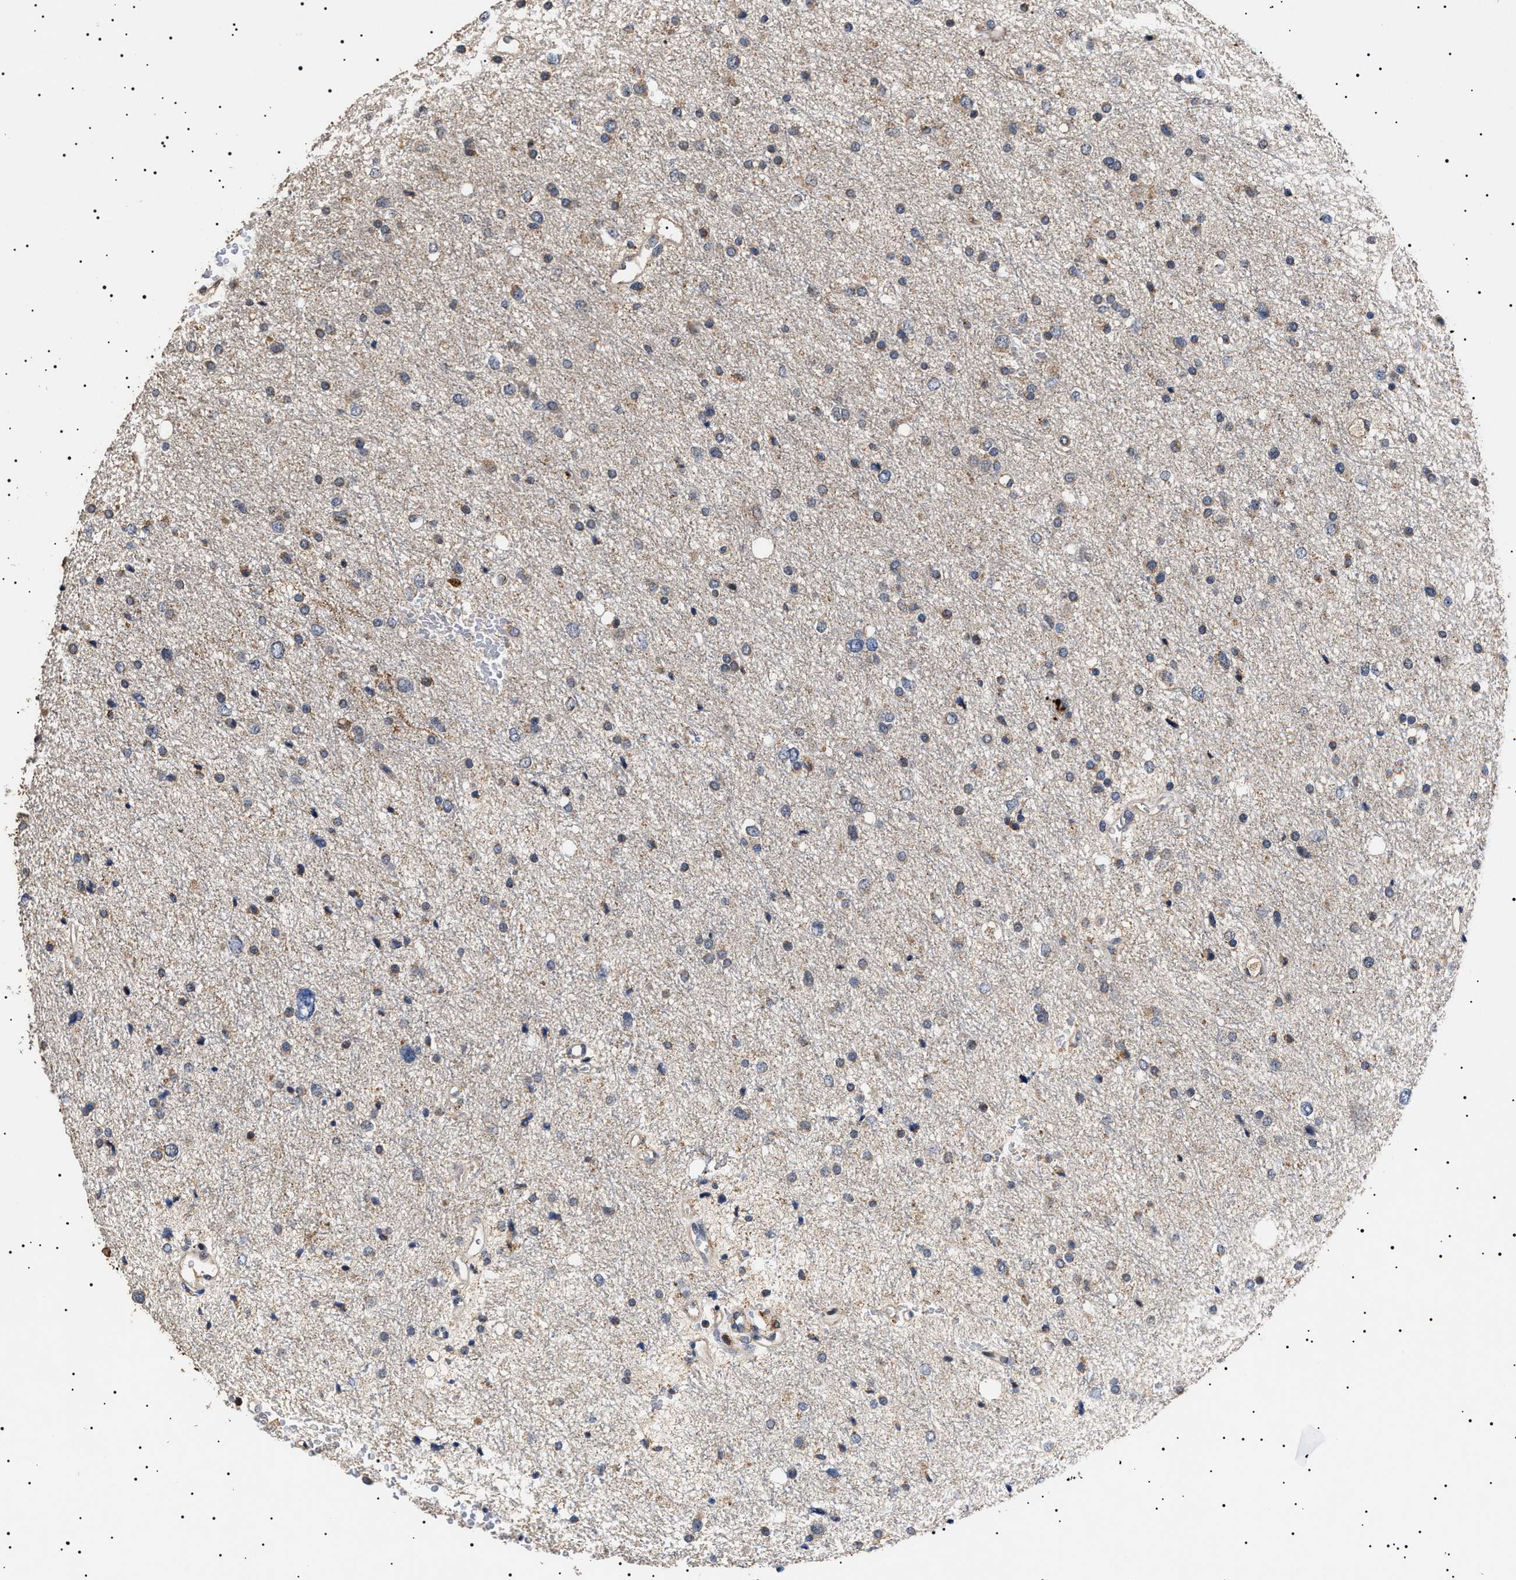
{"staining": {"intensity": "weak", "quantity": "<25%", "location": "cytoplasmic/membranous"}, "tissue": "glioma", "cell_type": "Tumor cells", "image_type": "cancer", "snomed": [{"axis": "morphology", "description": "Glioma, malignant, Low grade"}, {"axis": "topography", "description": "Brain"}], "caption": "Tumor cells show no significant protein positivity in glioma. (Brightfield microscopy of DAB (3,3'-diaminobenzidine) immunohistochemistry (IHC) at high magnification).", "gene": "RAB34", "patient": {"sex": "female", "age": 37}}